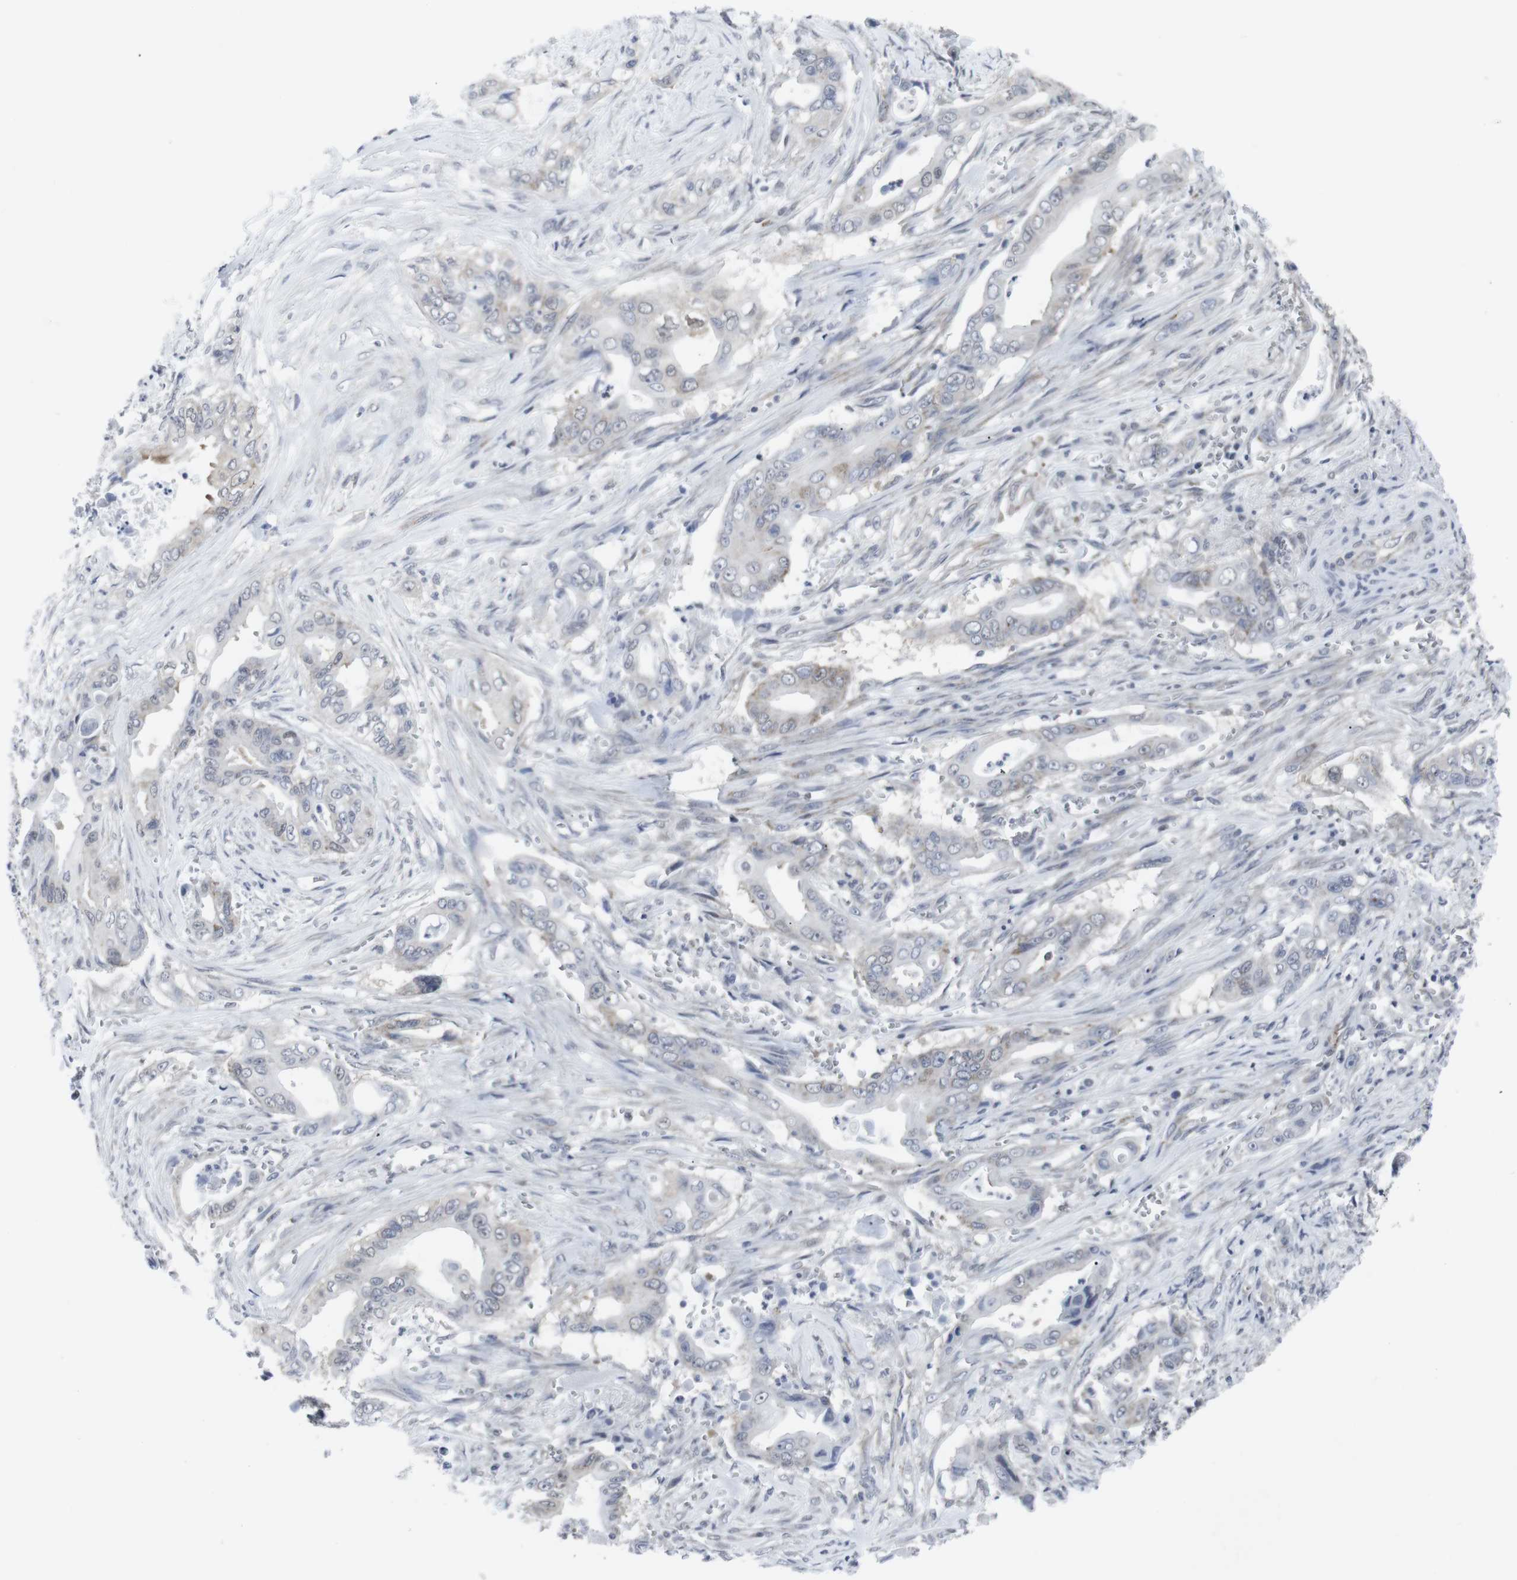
{"staining": {"intensity": "moderate", "quantity": "<25%", "location": "cytoplasmic/membranous"}, "tissue": "pancreatic cancer", "cell_type": "Tumor cells", "image_type": "cancer", "snomed": [{"axis": "morphology", "description": "Adenocarcinoma, NOS"}, {"axis": "topography", "description": "Pancreas"}], "caption": "Immunohistochemistry of pancreatic adenocarcinoma displays low levels of moderate cytoplasmic/membranous positivity in approximately <25% of tumor cells.", "gene": "GEMIN2", "patient": {"sex": "male", "age": 59}}